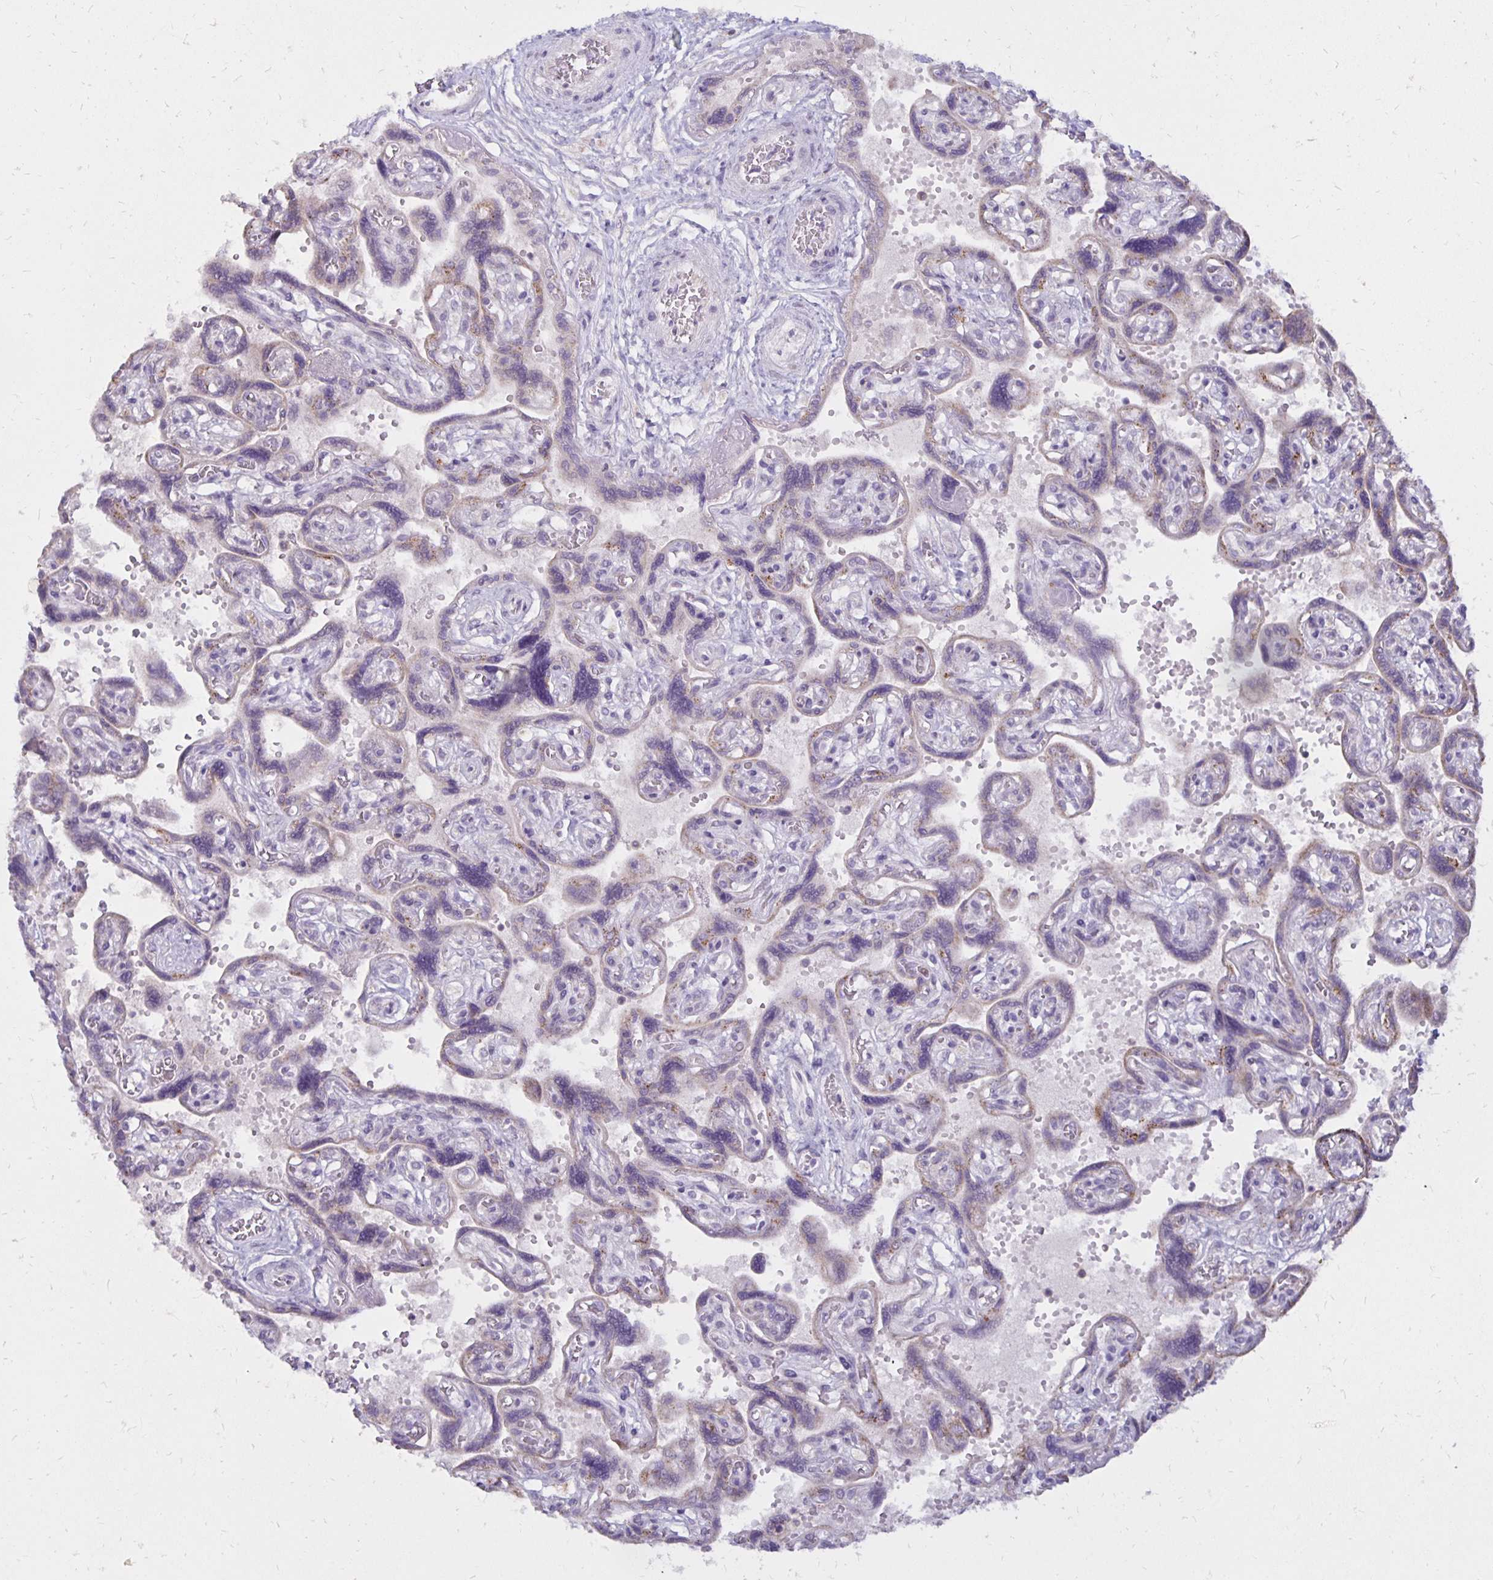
{"staining": {"intensity": "negative", "quantity": "none", "location": "none"}, "tissue": "placenta", "cell_type": "Decidual cells", "image_type": "normal", "snomed": [{"axis": "morphology", "description": "Normal tissue, NOS"}, {"axis": "topography", "description": "Placenta"}], "caption": "Benign placenta was stained to show a protein in brown. There is no significant expression in decidual cells.", "gene": "IER3", "patient": {"sex": "female", "age": 32}}